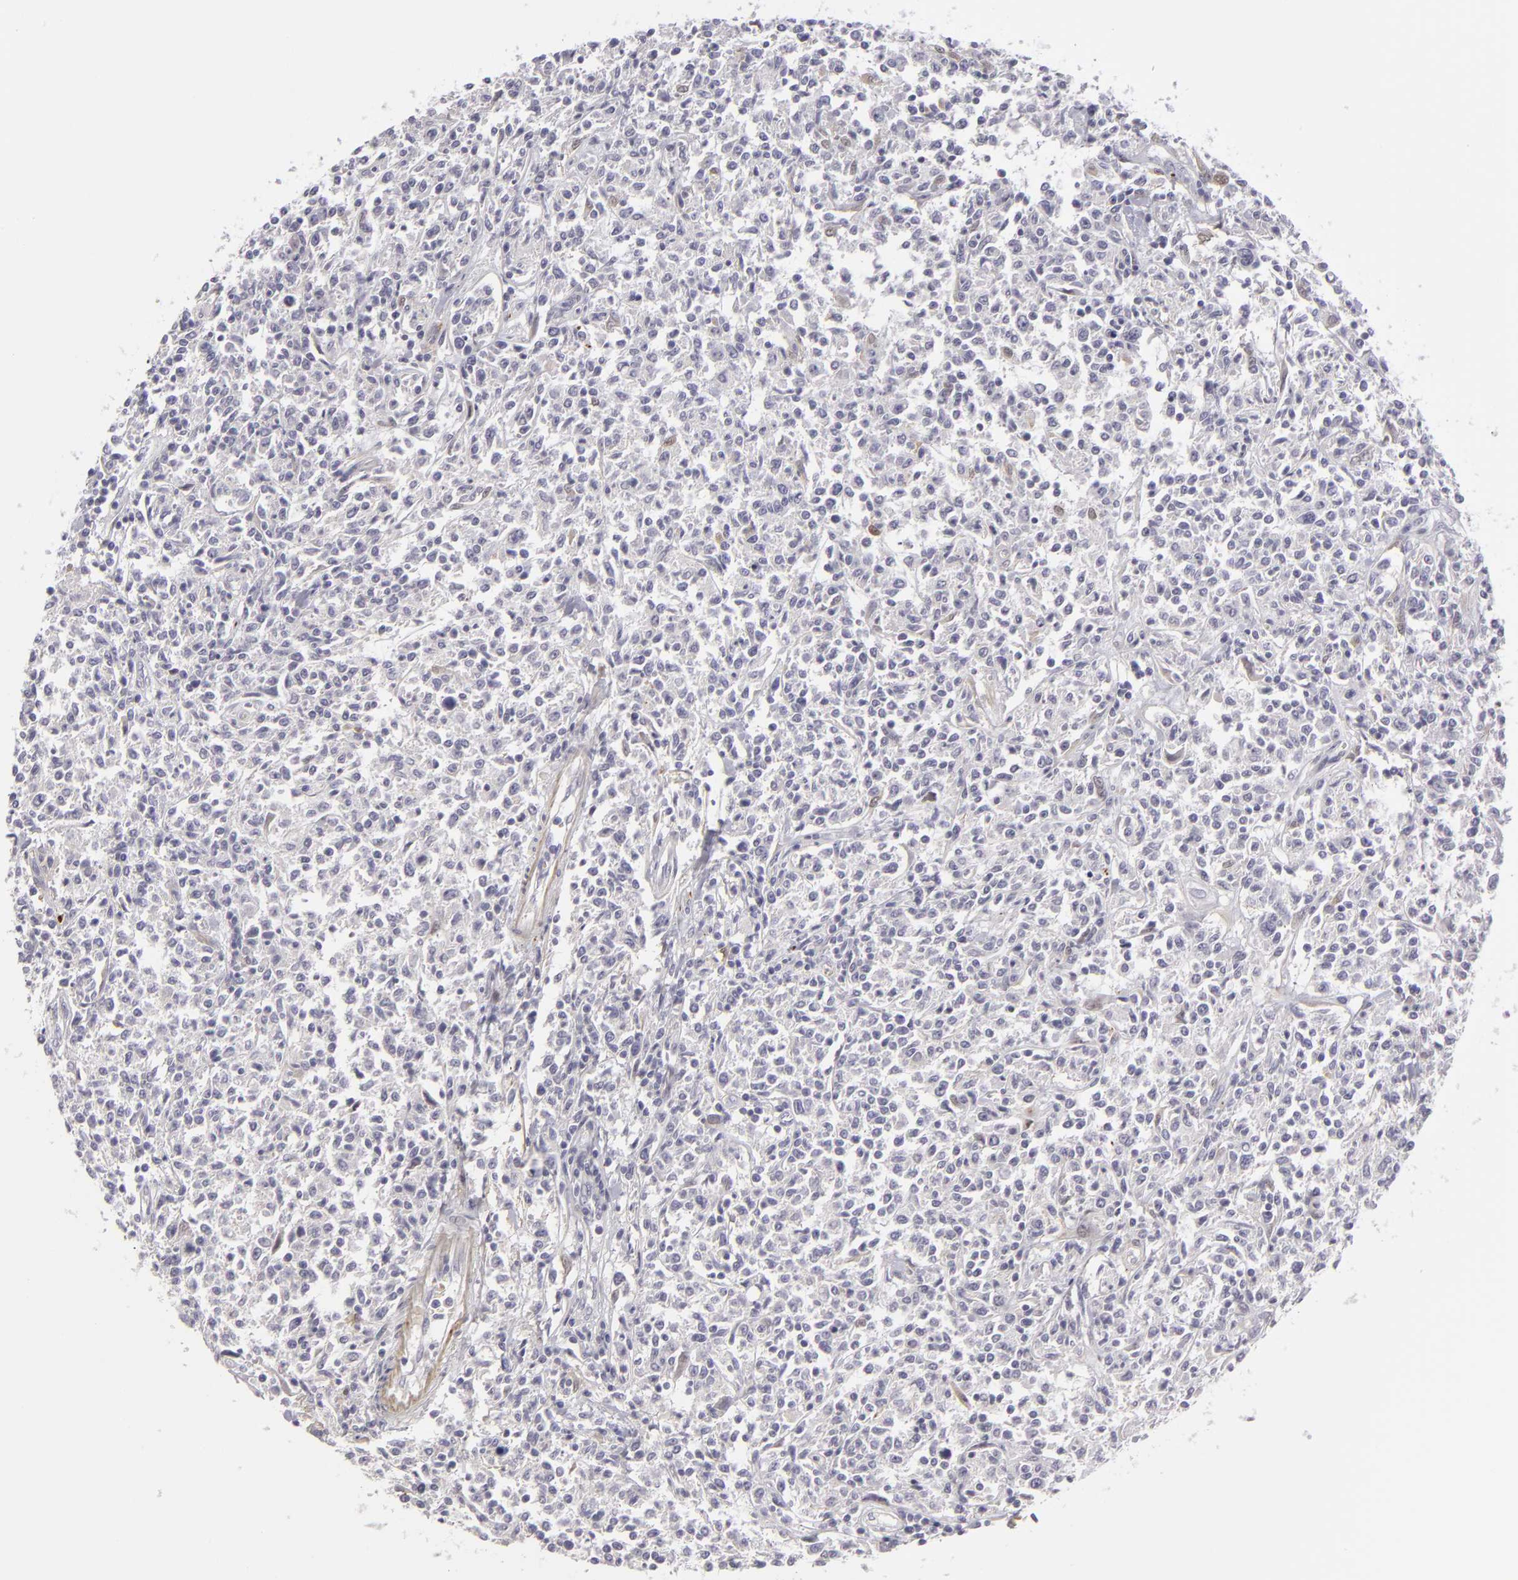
{"staining": {"intensity": "negative", "quantity": "none", "location": "none"}, "tissue": "lymphoma", "cell_type": "Tumor cells", "image_type": "cancer", "snomed": [{"axis": "morphology", "description": "Malignant lymphoma, non-Hodgkin's type, Low grade"}, {"axis": "topography", "description": "Small intestine"}], "caption": "Malignant lymphoma, non-Hodgkin's type (low-grade) was stained to show a protein in brown. There is no significant expression in tumor cells.", "gene": "EFS", "patient": {"sex": "female", "age": 59}}